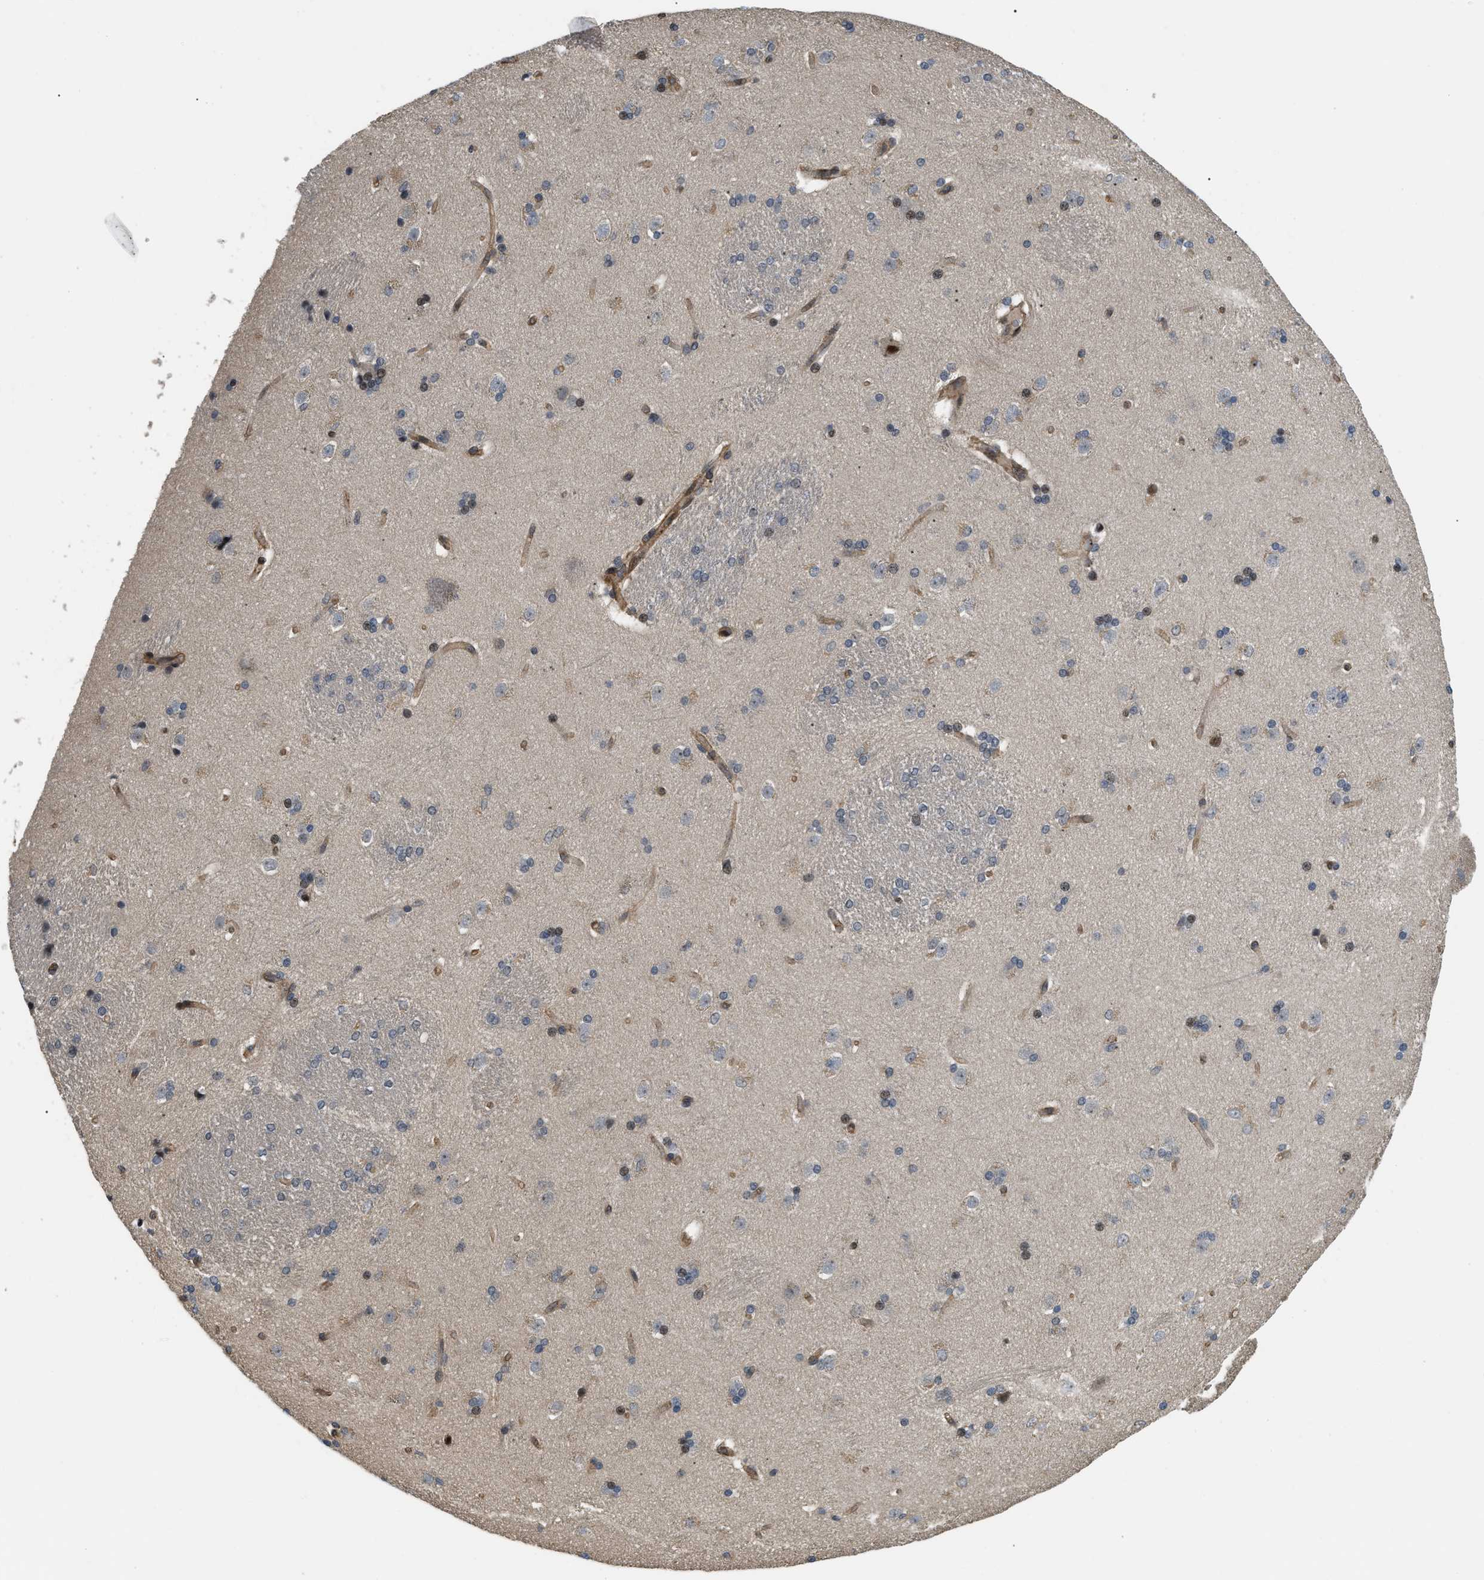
{"staining": {"intensity": "negative", "quantity": "none", "location": "none"}, "tissue": "caudate", "cell_type": "Glial cells", "image_type": "normal", "snomed": [{"axis": "morphology", "description": "Normal tissue, NOS"}, {"axis": "topography", "description": "Lateral ventricle wall"}], "caption": "A photomicrograph of caudate stained for a protein shows no brown staining in glial cells.", "gene": "LTA4H", "patient": {"sex": "female", "age": 19}}